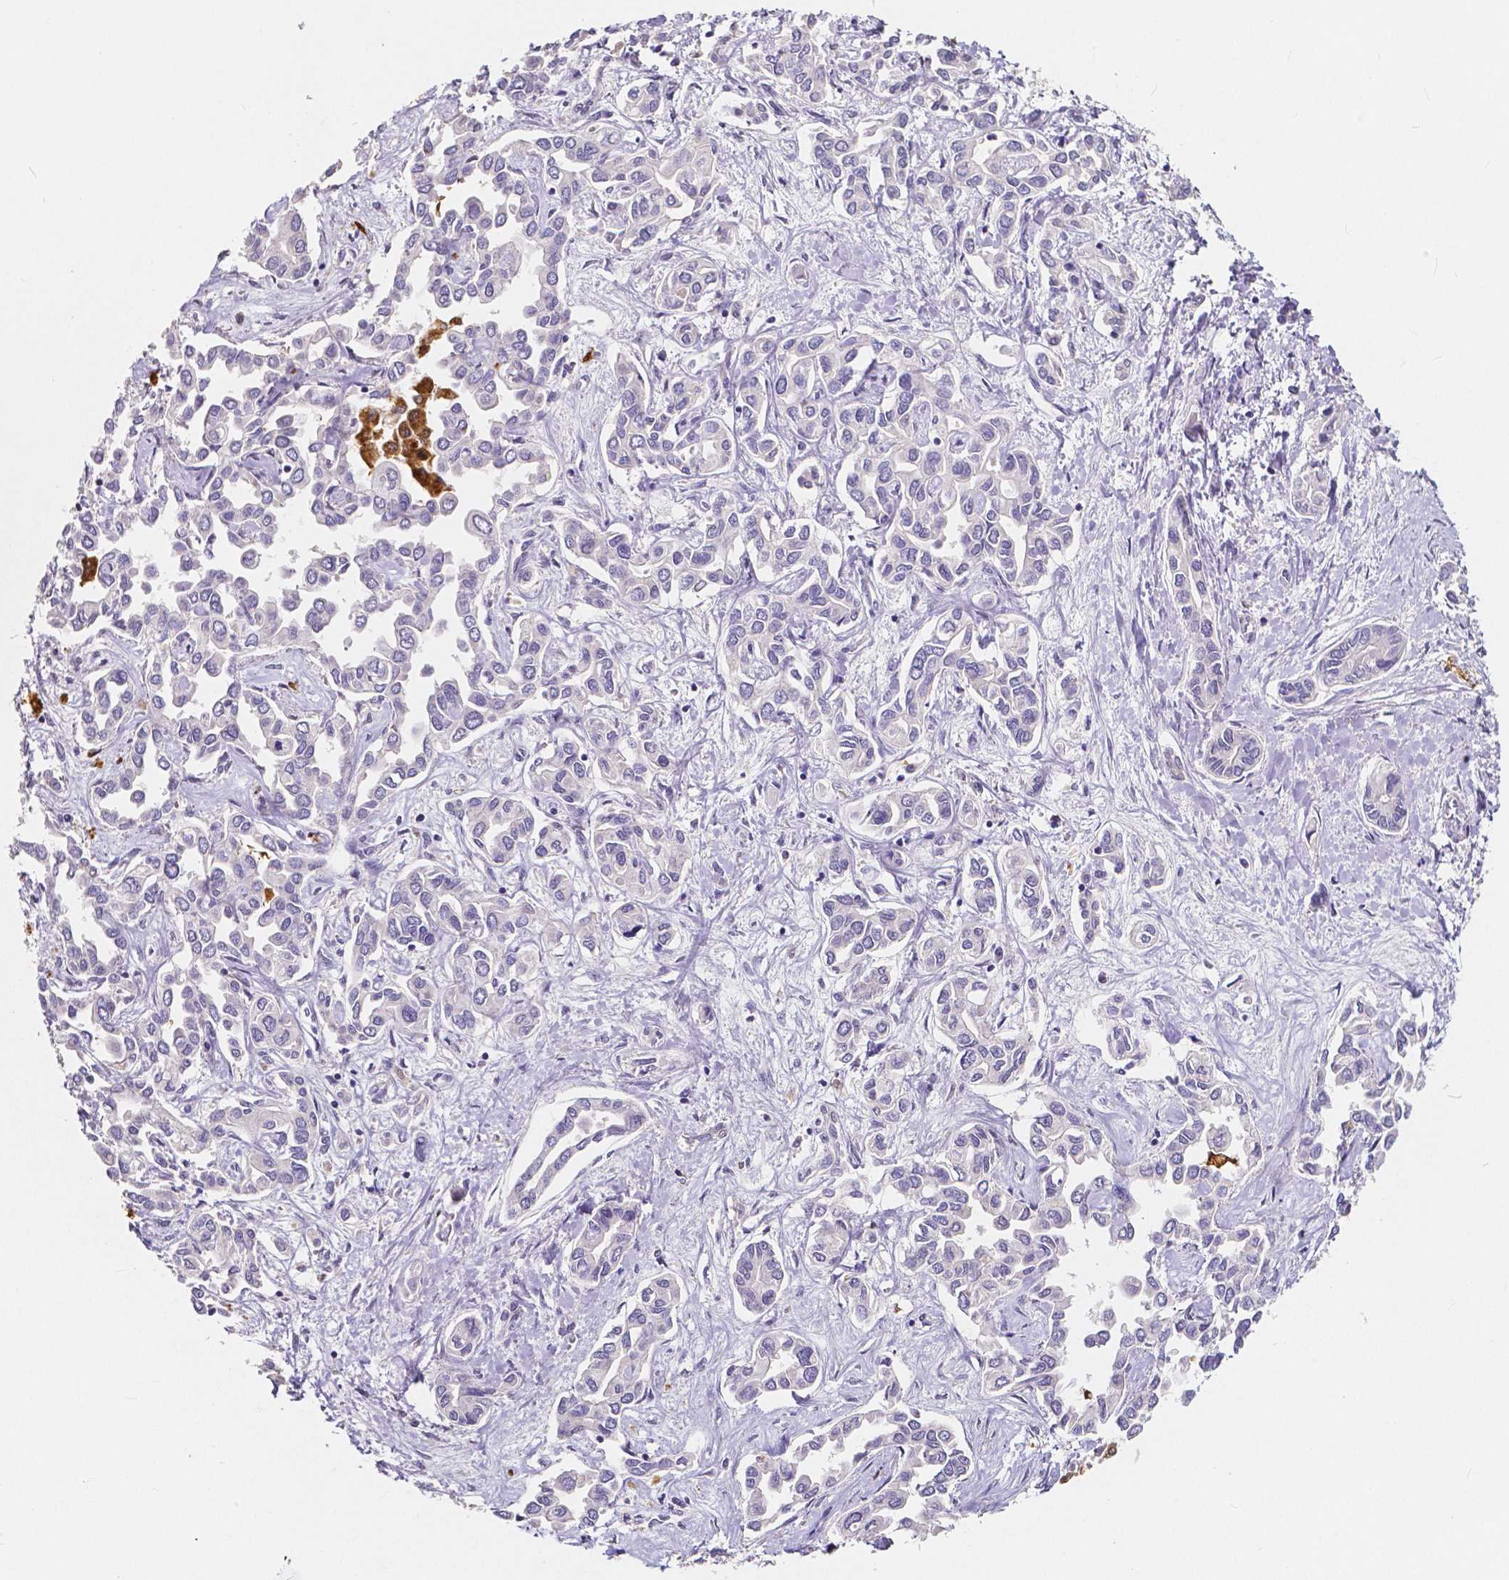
{"staining": {"intensity": "negative", "quantity": "none", "location": "none"}, "tissue": "liver cancer", "cell_type": "Tumor cells", "image_type": "cancer", "snomed": [{"axis": "morphology", "description": "Cholangiocarcinoma"}, {"axis": "topography", "description": "Liver"}], "caption": "Immunohistochemical staining of liver cancer reveals no significant staining in tumor cells.", "gene": "ACP5", "patient": {"sex": "female", "age": 64}}